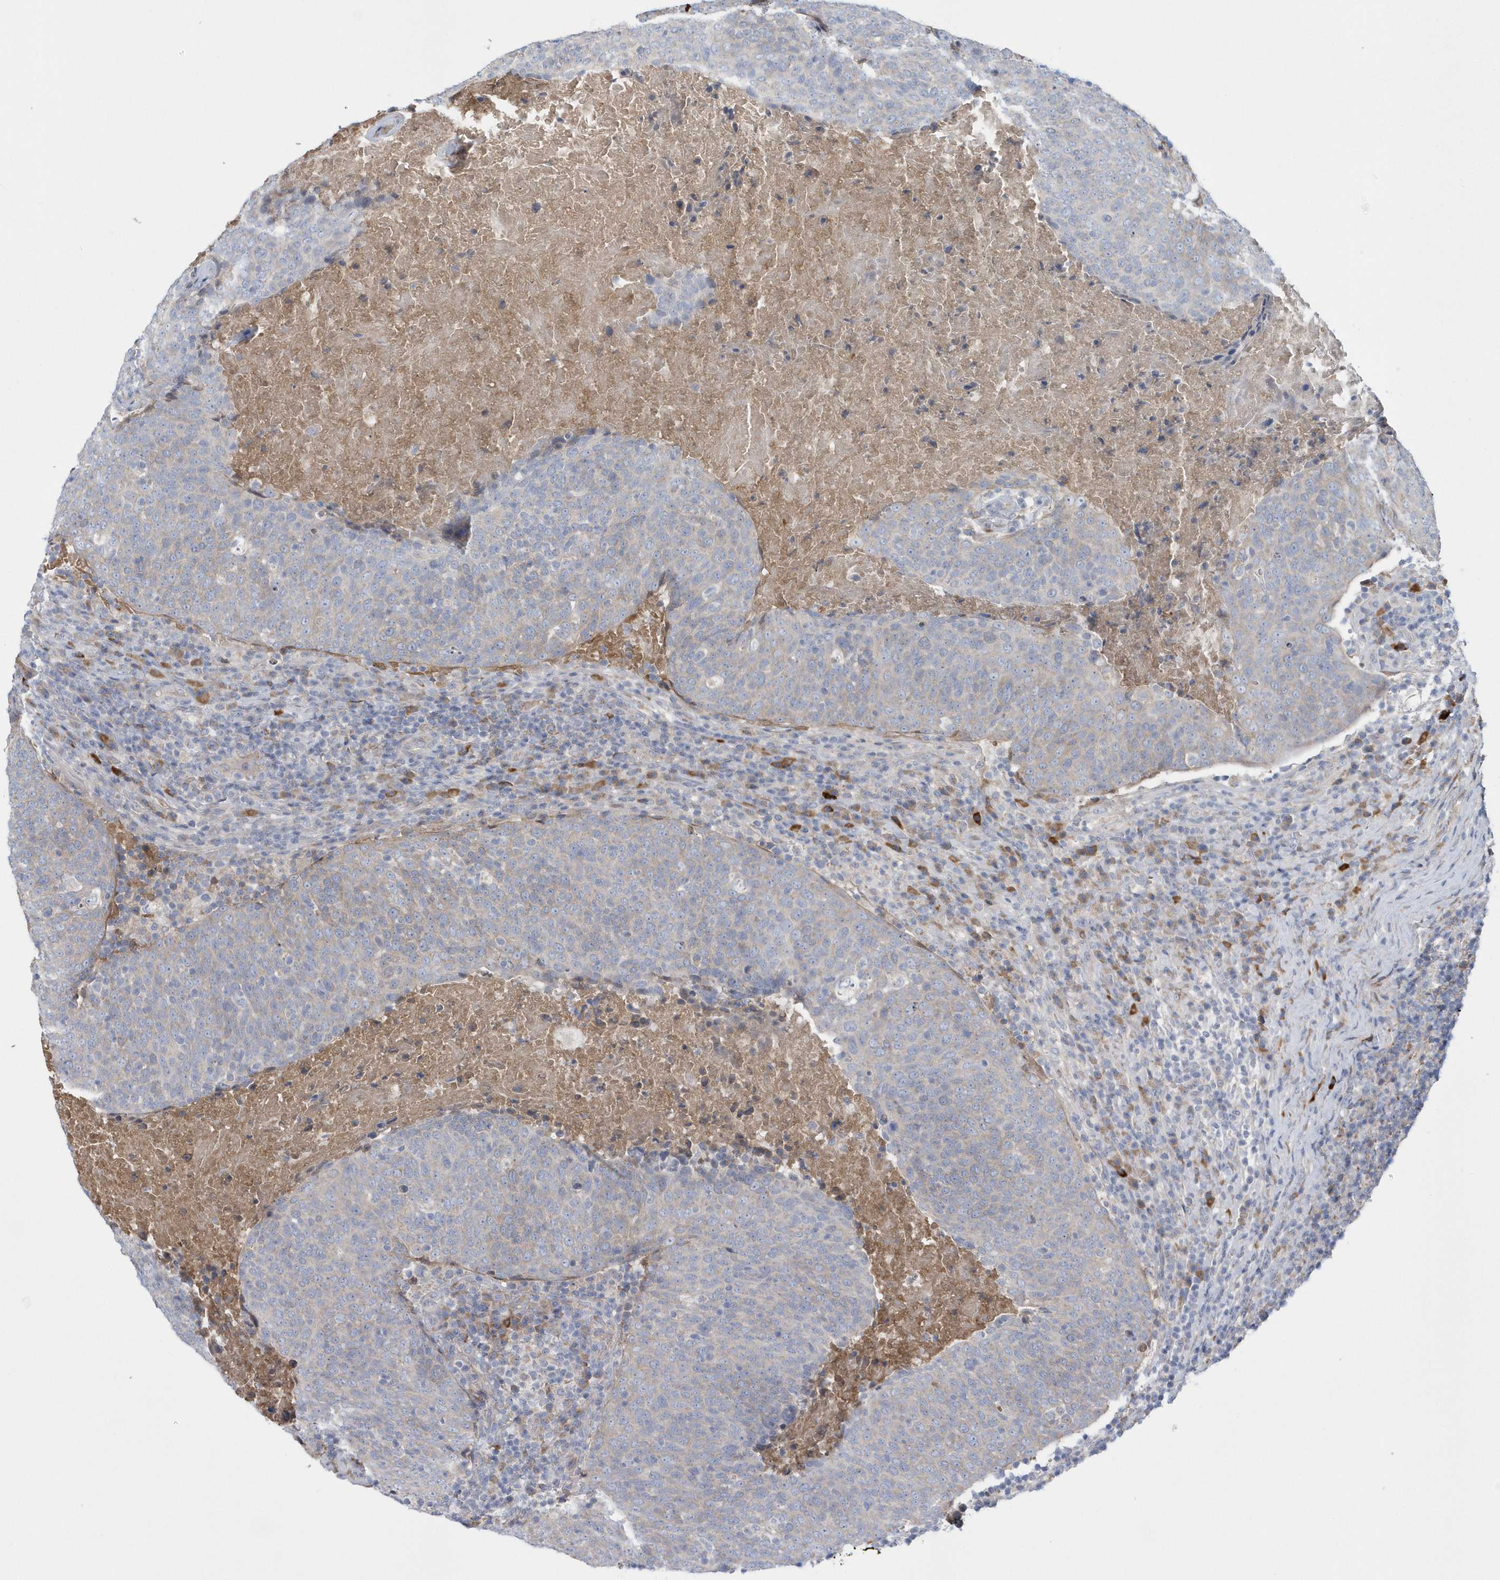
{"staining": {"intensity": "negative", "quantity": "none", "location": "none"}, "tissue": "head and neck cancer", "cell_type": "Tumor cells", "image_type": "cancer", "snomed": [{"axis": "morphology", "description": "Squamous cell carcinoma, NOS"}, {"axis": "morphology", "description": "Squamous cell carcinoma, metastatic, NOS"}, {"axis": "topography", "description": "Lymph node"}, {"axis": "topography", "description": "Head-Neck"}], "caption": "Micrograph shows no protein staining in tumor cells of squamous cell carcinoma (head and neck) tissue.", "gene": "SPATA18", "patient": {"sex": "male", "age": 62}}